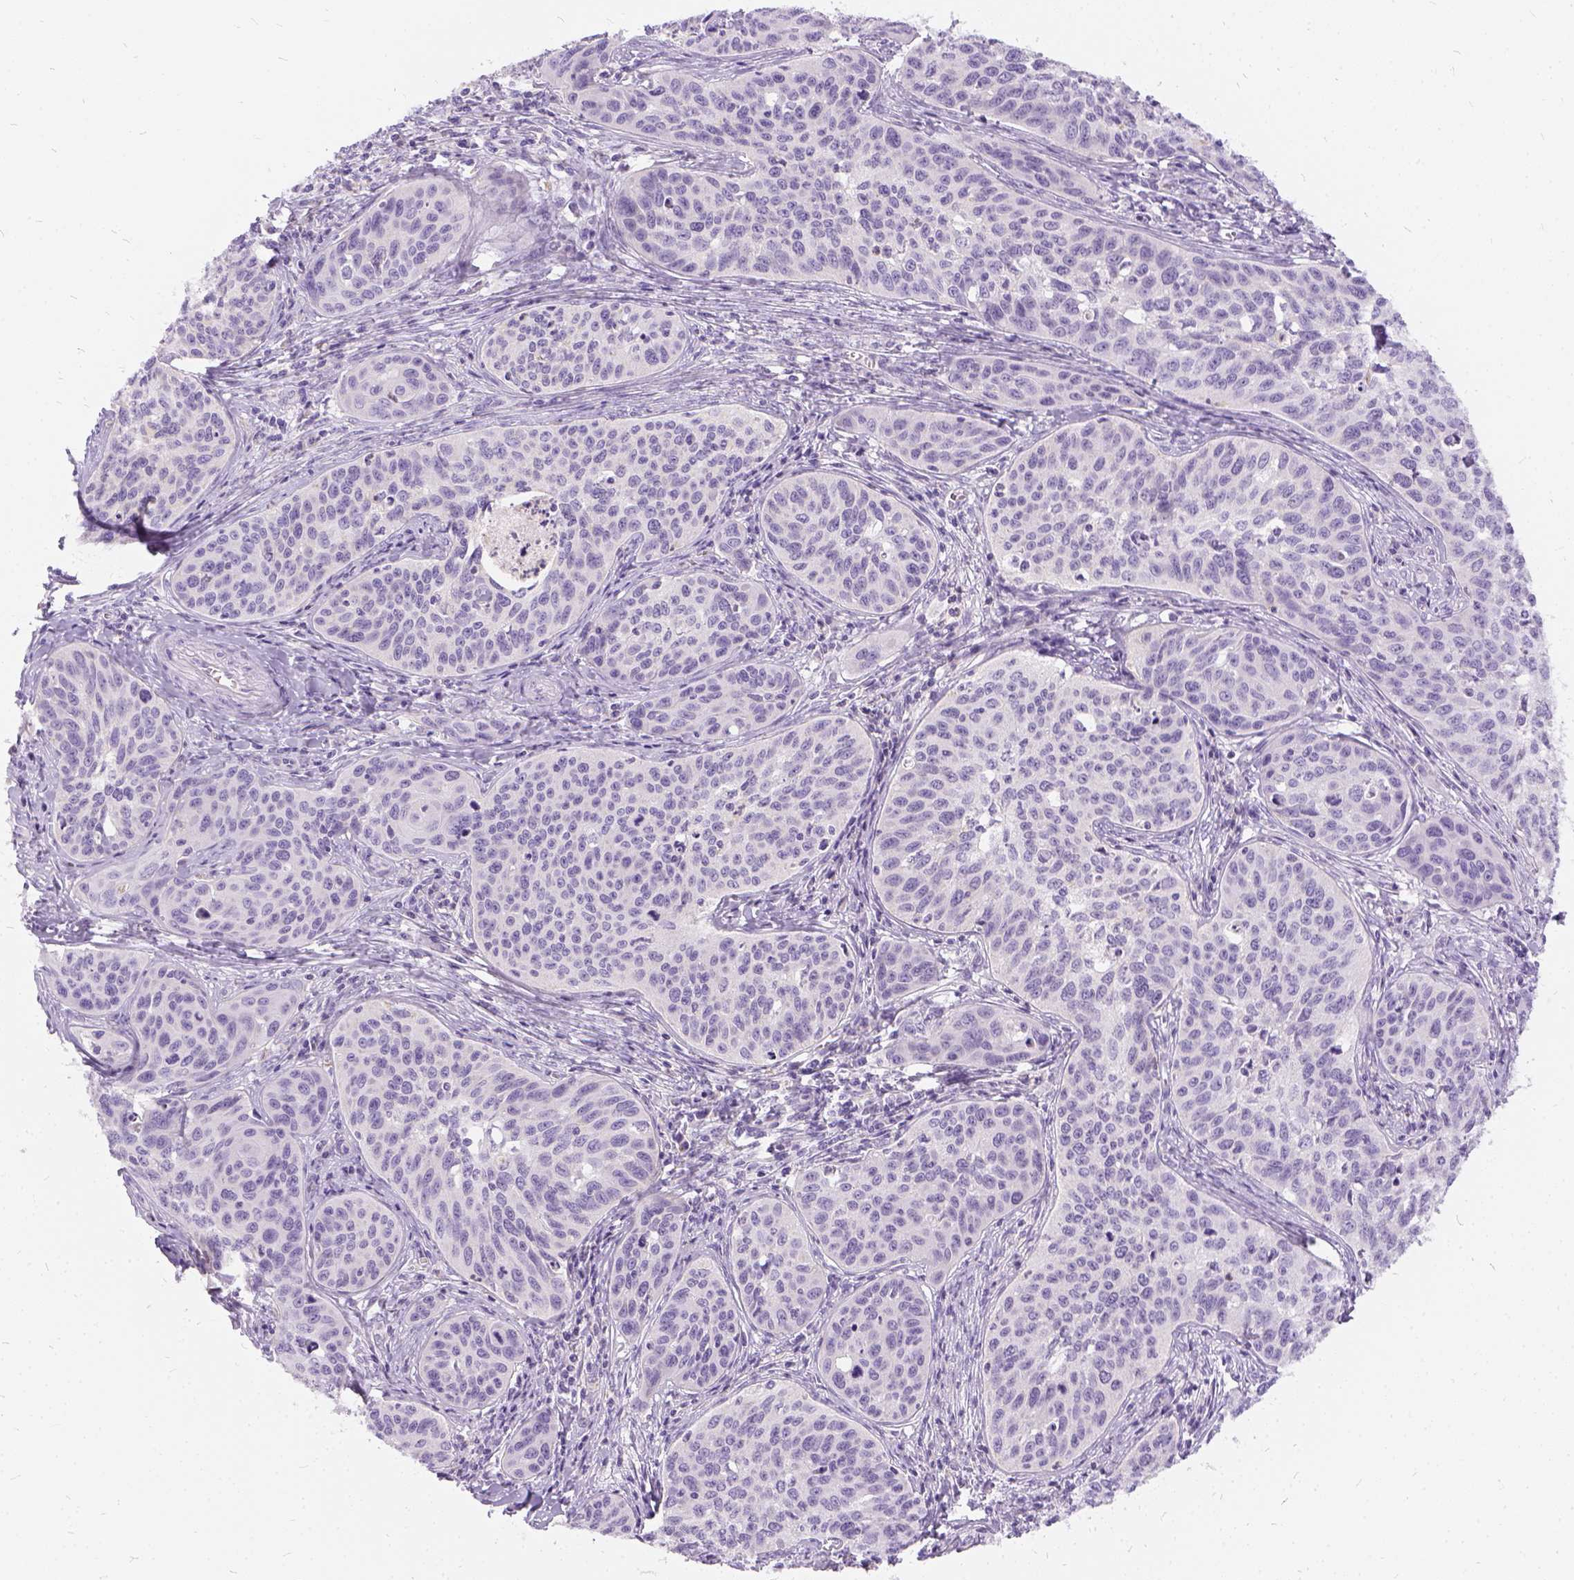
{"staining": {"intensity": "negative", "quantity": "none", "location": "none"}, "tissue": "cervical cancer", "cell_type": "Tumor cells", "image_type": "cancer", "snomed": [{"axis": "morphology", "description": "Squamous cell carcinoma, NOS"}, {"axis": "topography", "description": "Cervix"}], "caption": "High magnification brightfield microscopy of cervical cancer (squamous cell carcinoma) stained with DAB (3,3'-diaminobenzidine) (brown) and counterstained with hematoxylin (blue): tumor cells show no significant expression.", "gene": "FDX1", "patient": {"sex": "female", "age": 31}}